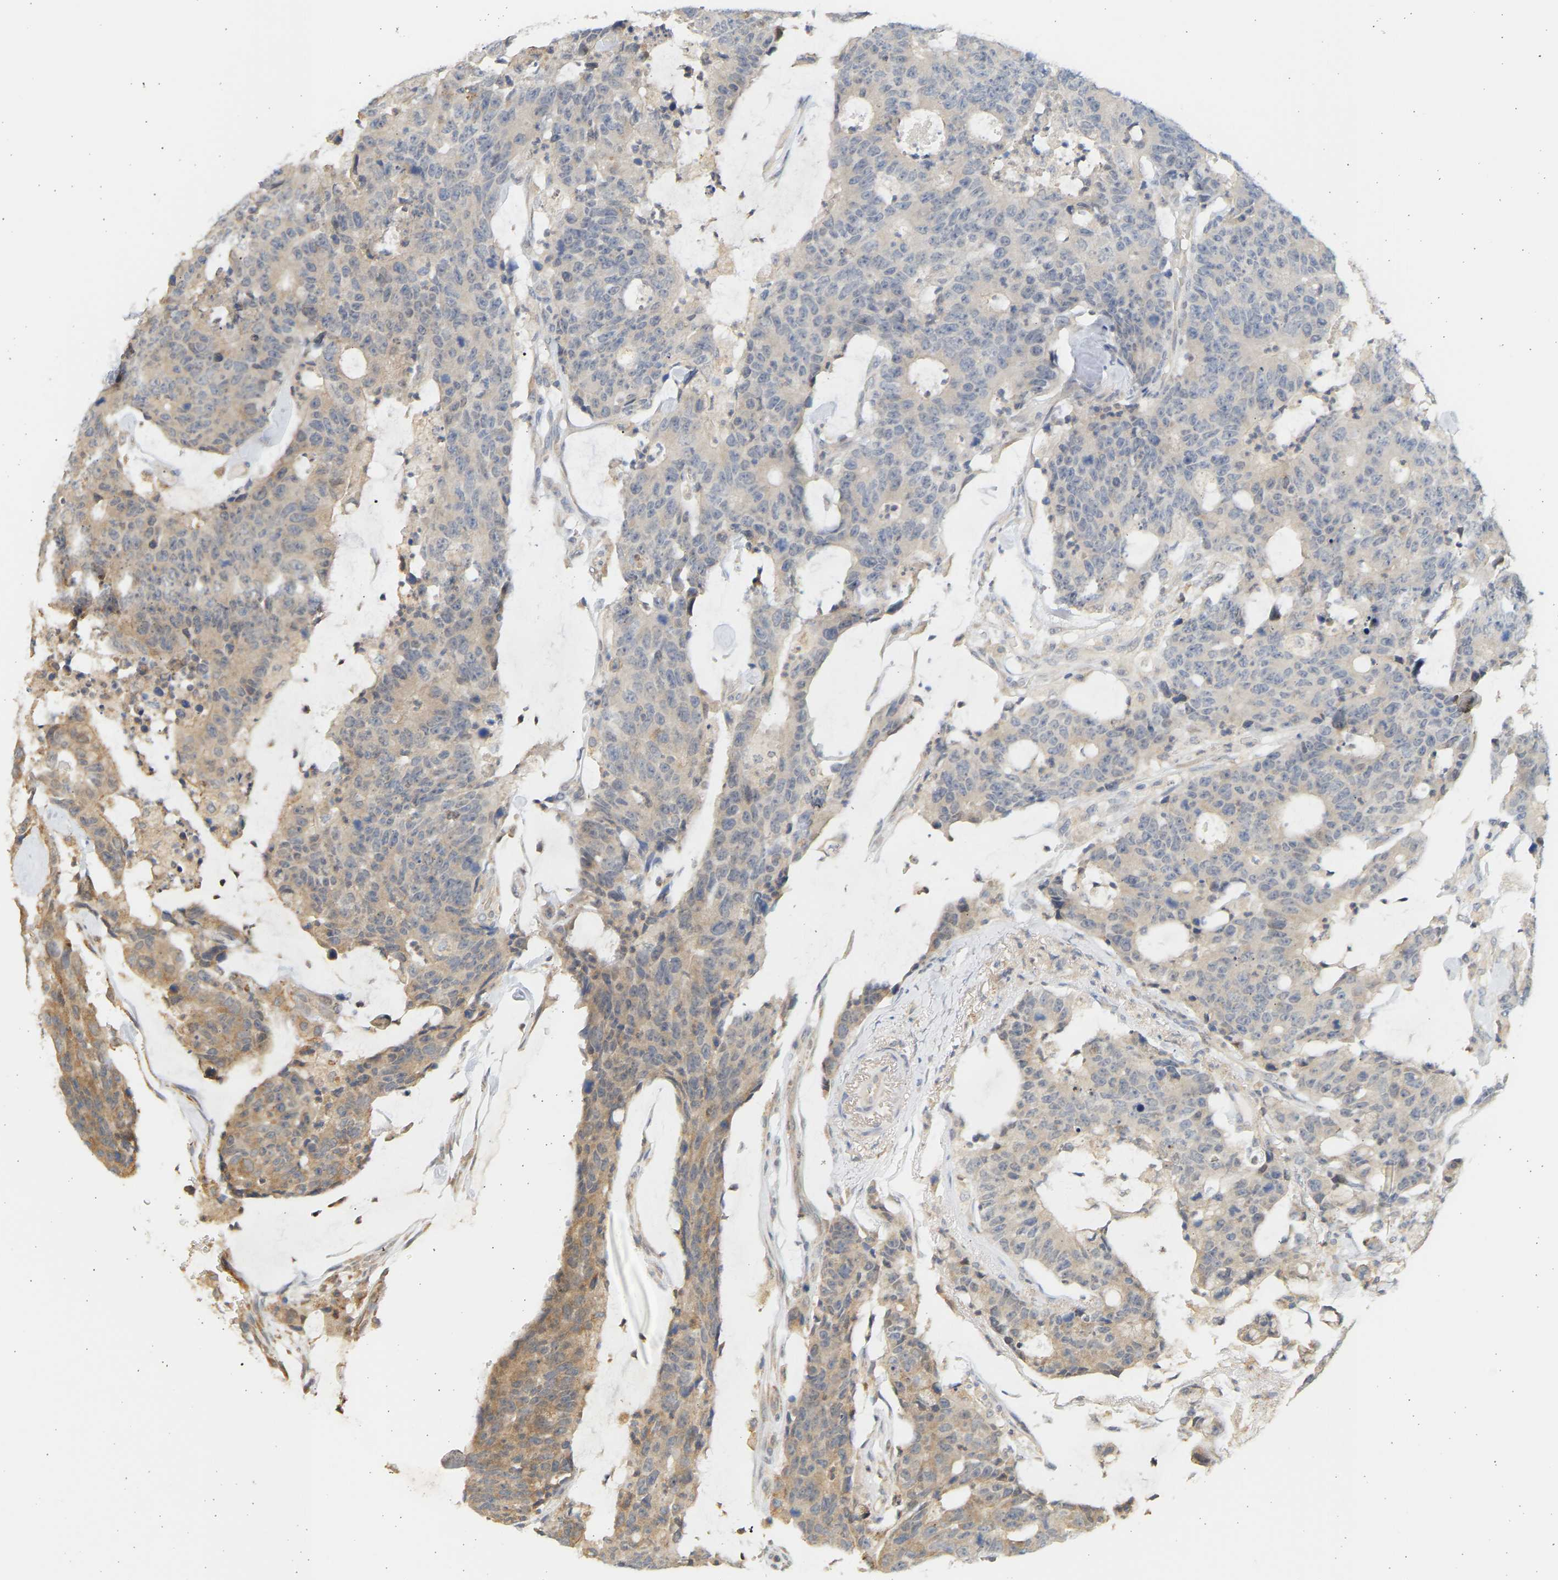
{"staining": {"intensity": "weak", "quantity": "25%-75%", "location": "cytoplasmic/membranous"}, "tissue": "colorectal cancer", "cell_type": "Tumor cells", "image_type": "cancer", "snomed": [{"axis": "morphology", "description": "Adenocarcinoma, NOS"}, {"axis": "topography", "description": "Colon"}], "caption": "Immunohistochemical staining of human colorectal adenocarcinoma demonstrates low levels of weak cytoplasmic/membranous protein positivity in approximately 25%-75% of tumor cells.", "gene": "B4GALT6", "patient": {"sex": "female", "age": 86}}